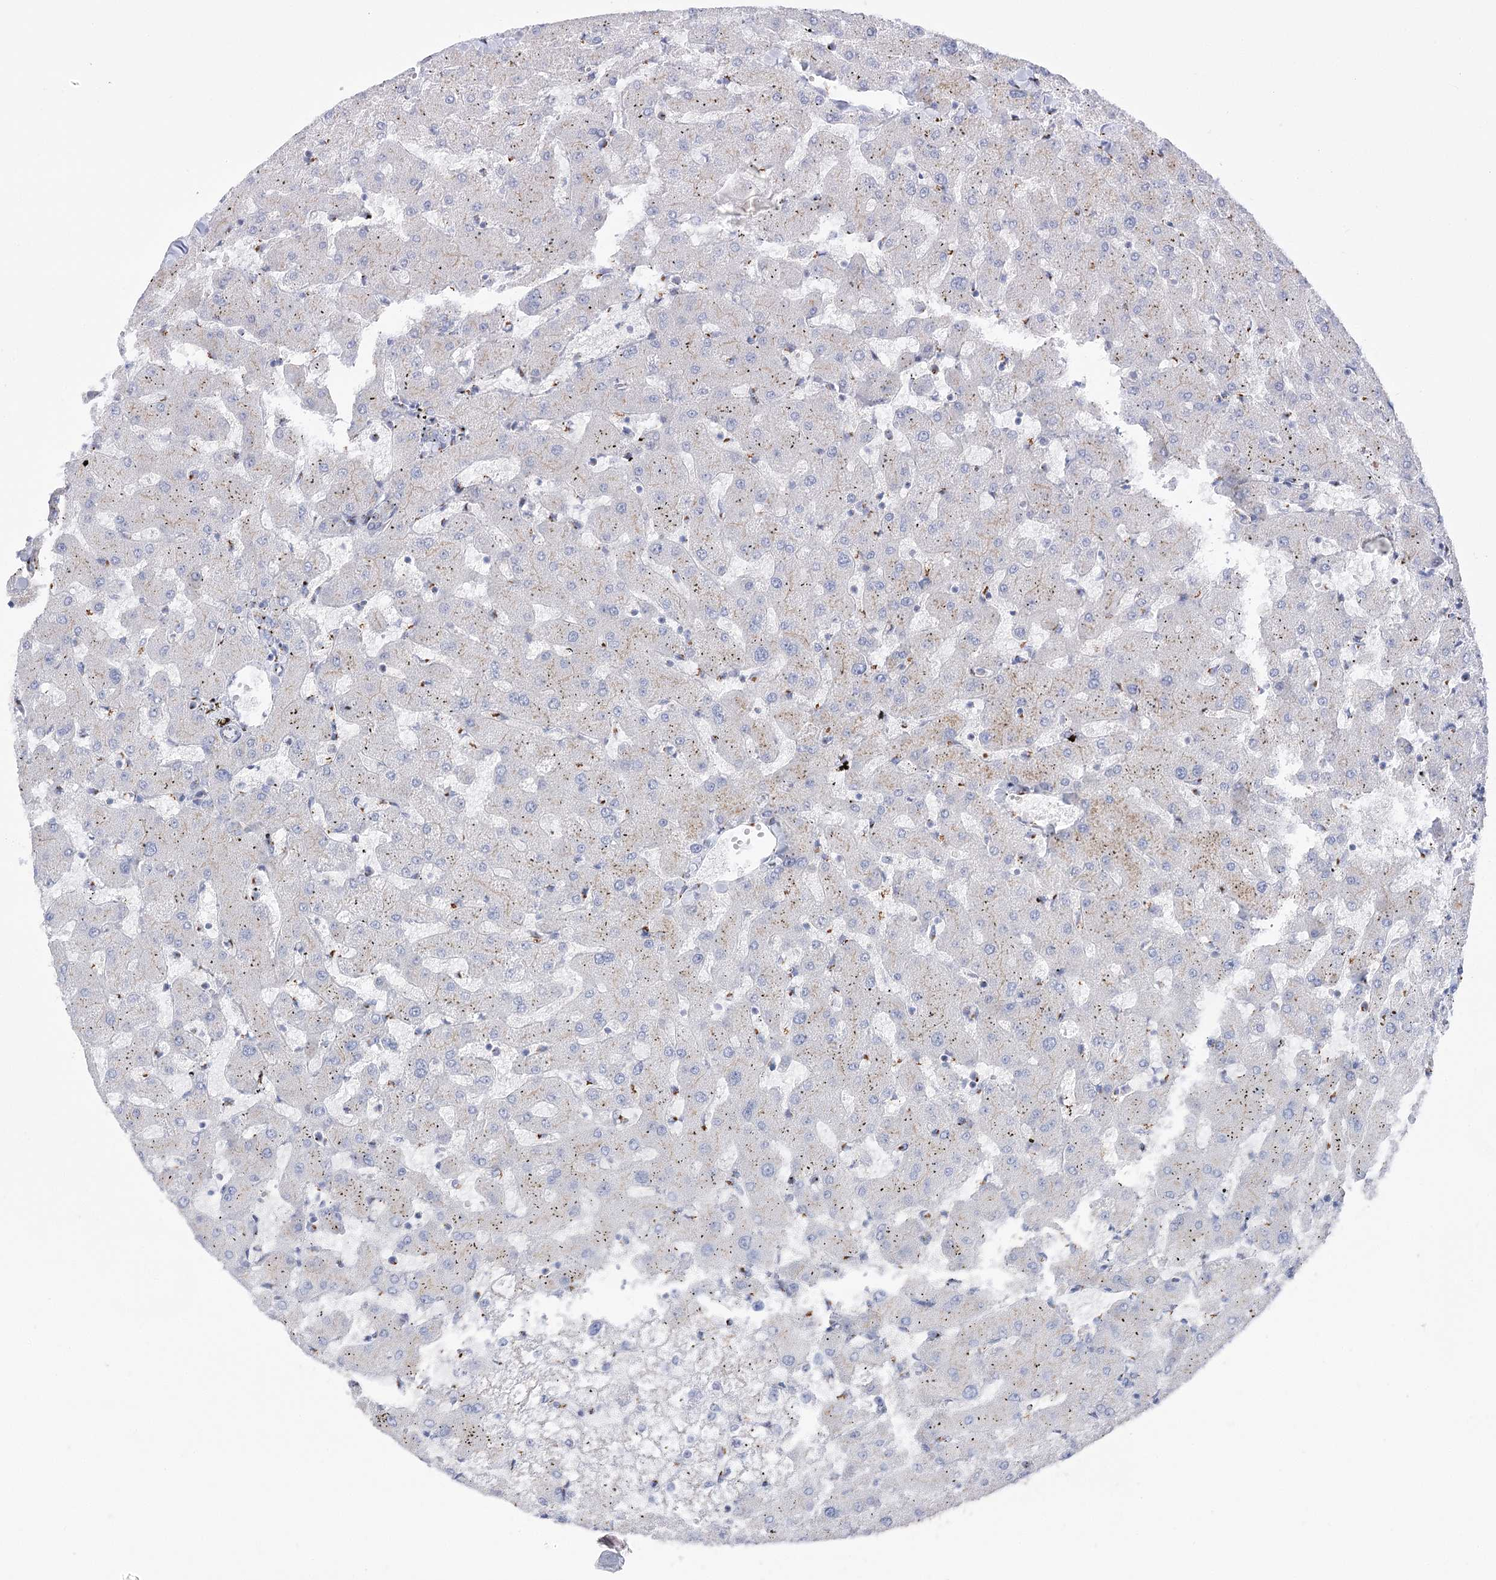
{"staining": {"intensity": "negative", "quantity": "none", "location": "none"}, "tissue": "liver", "cell_type": "Cholangiocytes", "image_type": "normal", "snomed": [{"axis": "morphology", "description": "Normal tissue, NOS"}, {"axis": "topography", "description": "Liver"}], "caption": "This is an IHC photomicrograph of benign human liver. There is no expression in cholangiocytes.", "gene": "TMEM165", "patient": {"sex": "female", "age": 63}}